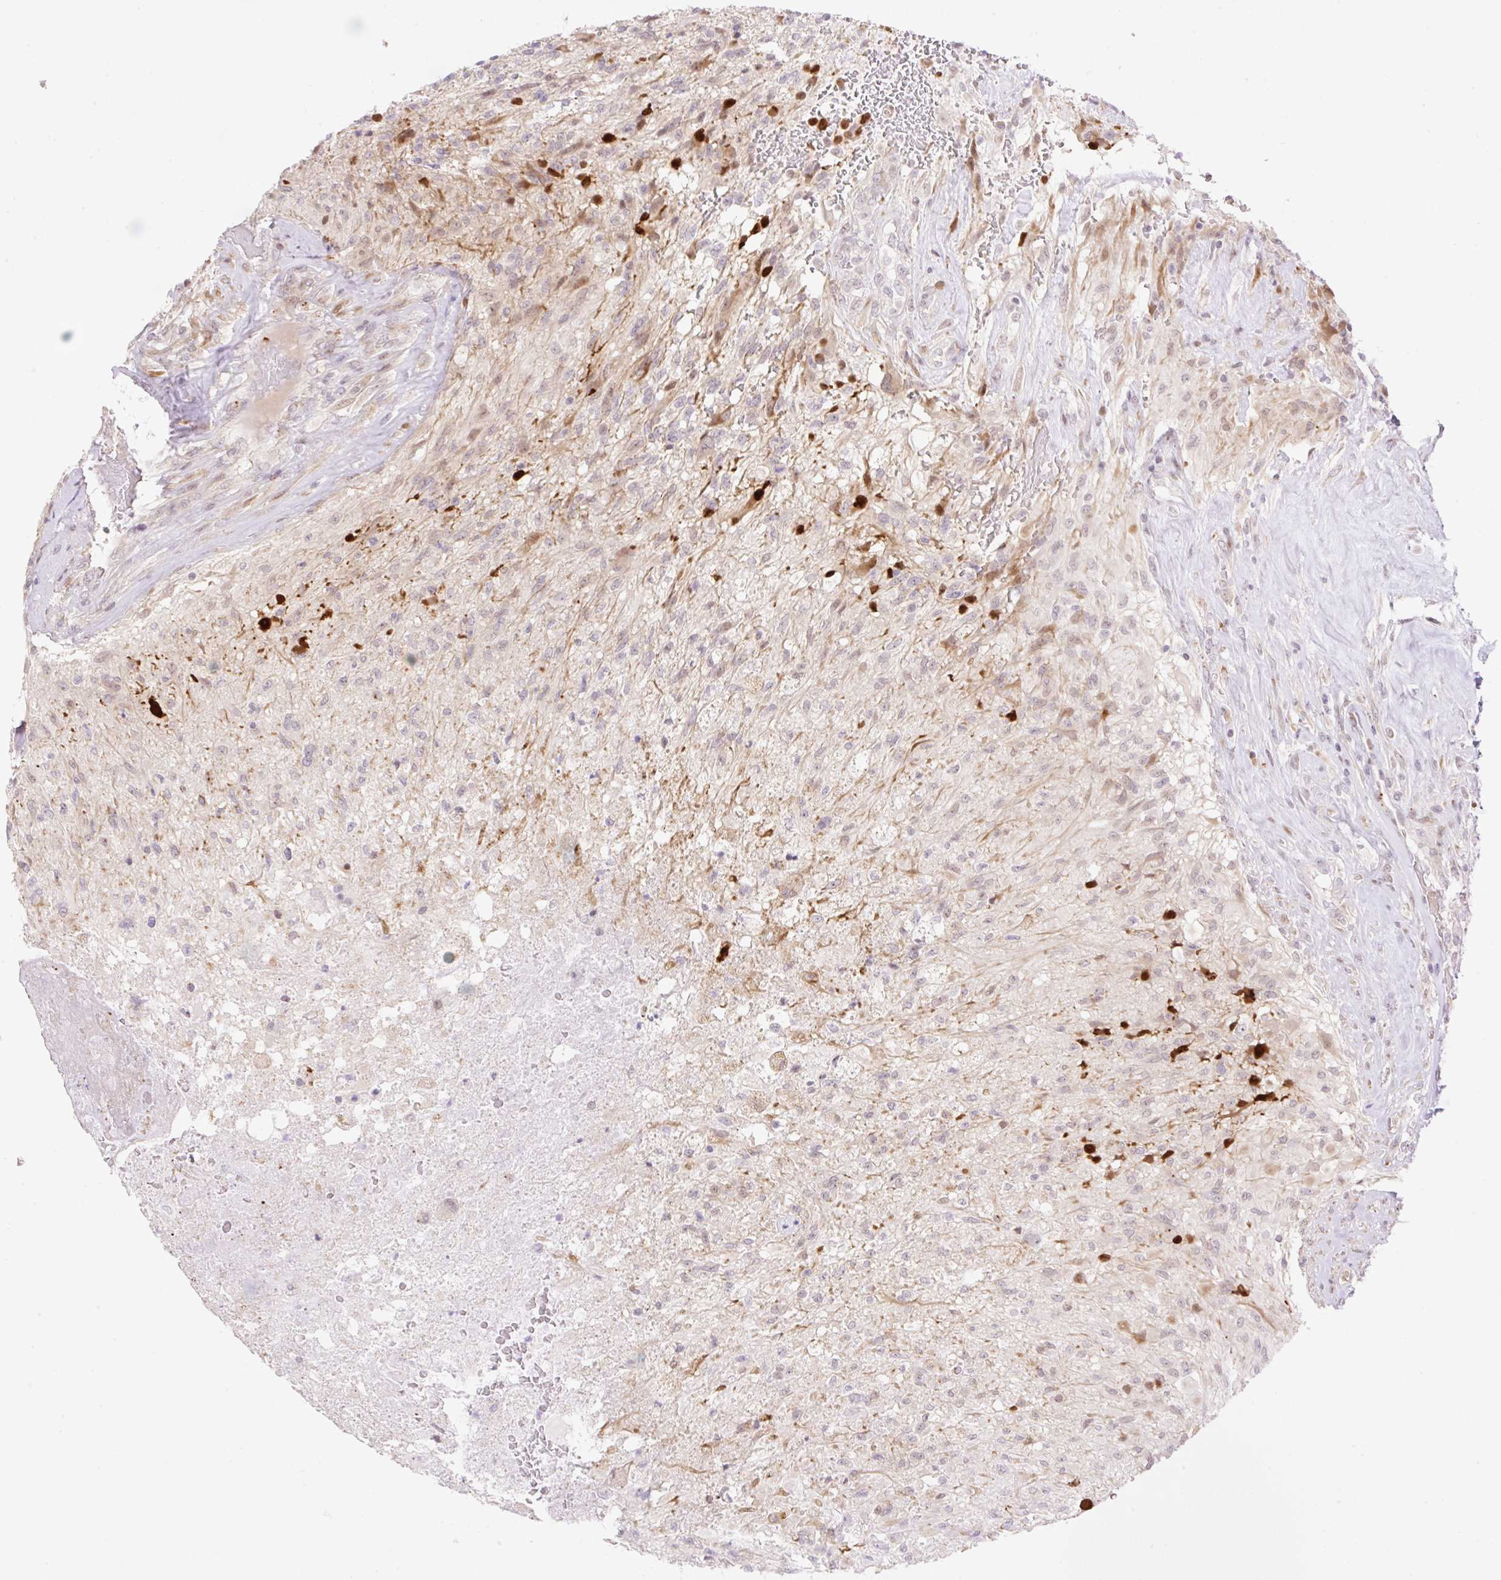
{"staining": {"intensity": "weak", "quantity": "<25%", "location": "cytoplasmic/membranous"}, "tissue": "glioma", "cell_type": "Tumor cells", "image_type": "cancer", "snomed": [{"axis": "morphology", "description": "Glioma, malignant, High grade"}, {"axis": "topography", "description": "Brain"}], "caption": "High magnification brightfield microscopy of glioma stained with DAB (brown) and counterstained with hematoxylin (blue): tumor cells show no significant expression. The staining was performed using DAB (3,3'-diaminobenzidine) to visualize the protein expression in brown, while the nuclei were stained in blue with hematoxylin (Magnification: 20x).", "gene": "ZFP41", "patient": {"sex": "male", "age": 56}}